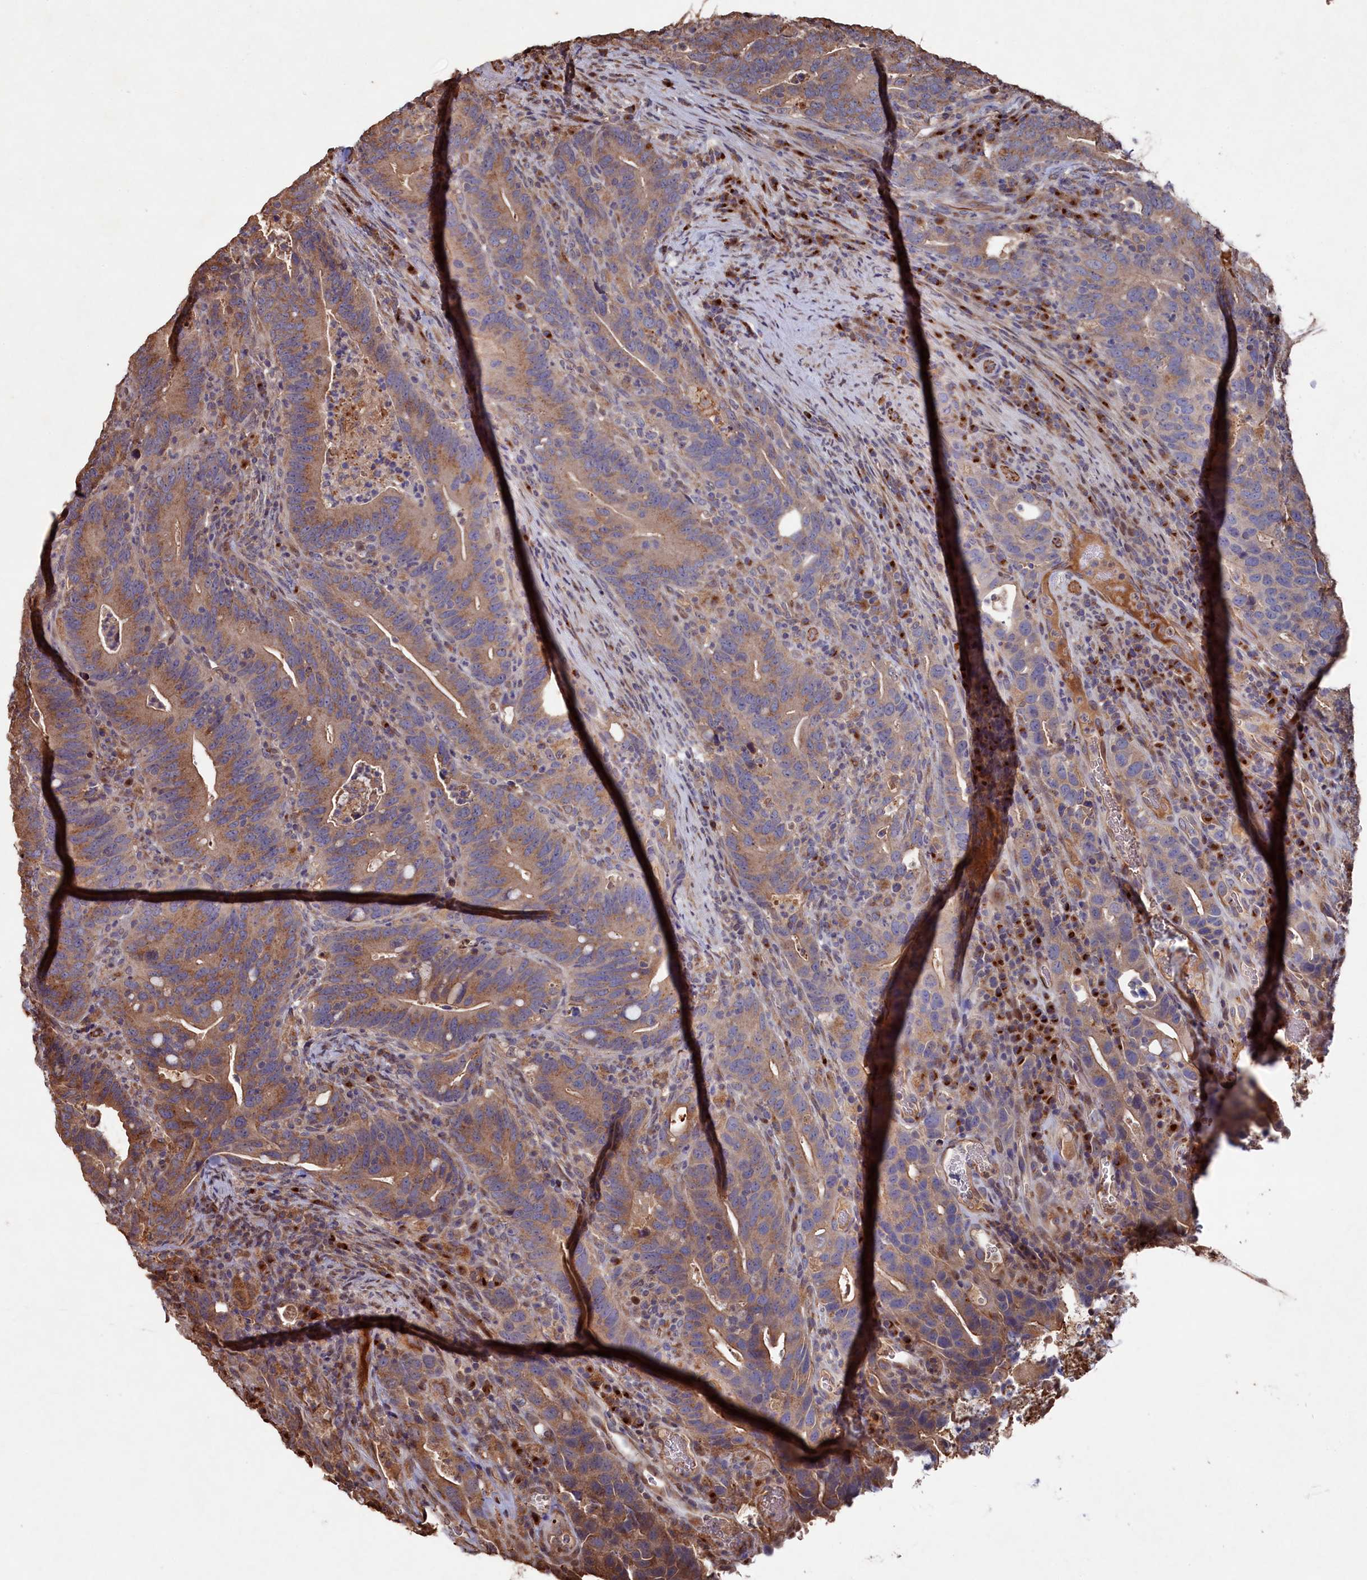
{"staining": {"intensity": "moderate", "quantity": "25%-75%", "location": "cytoplasmic/membranous"}, "tissue": "colorectal cancer", "cell_type": "Tumor cells", "image_type": "cancer", "snomed": [{"axis": "morphology", "description": "Adenocarcinoma, NOS"}, {"axis": "topography", "description": "Colon"}], "caption": "Colorectal cancer tissue reveals moderate cytoplasmic/membranous expression in approximately 25%-75% of tumor cells, visualized by immunohistochemistry.", "gene": "NAA60", "patient": {"sex": "female", "age": 66}}